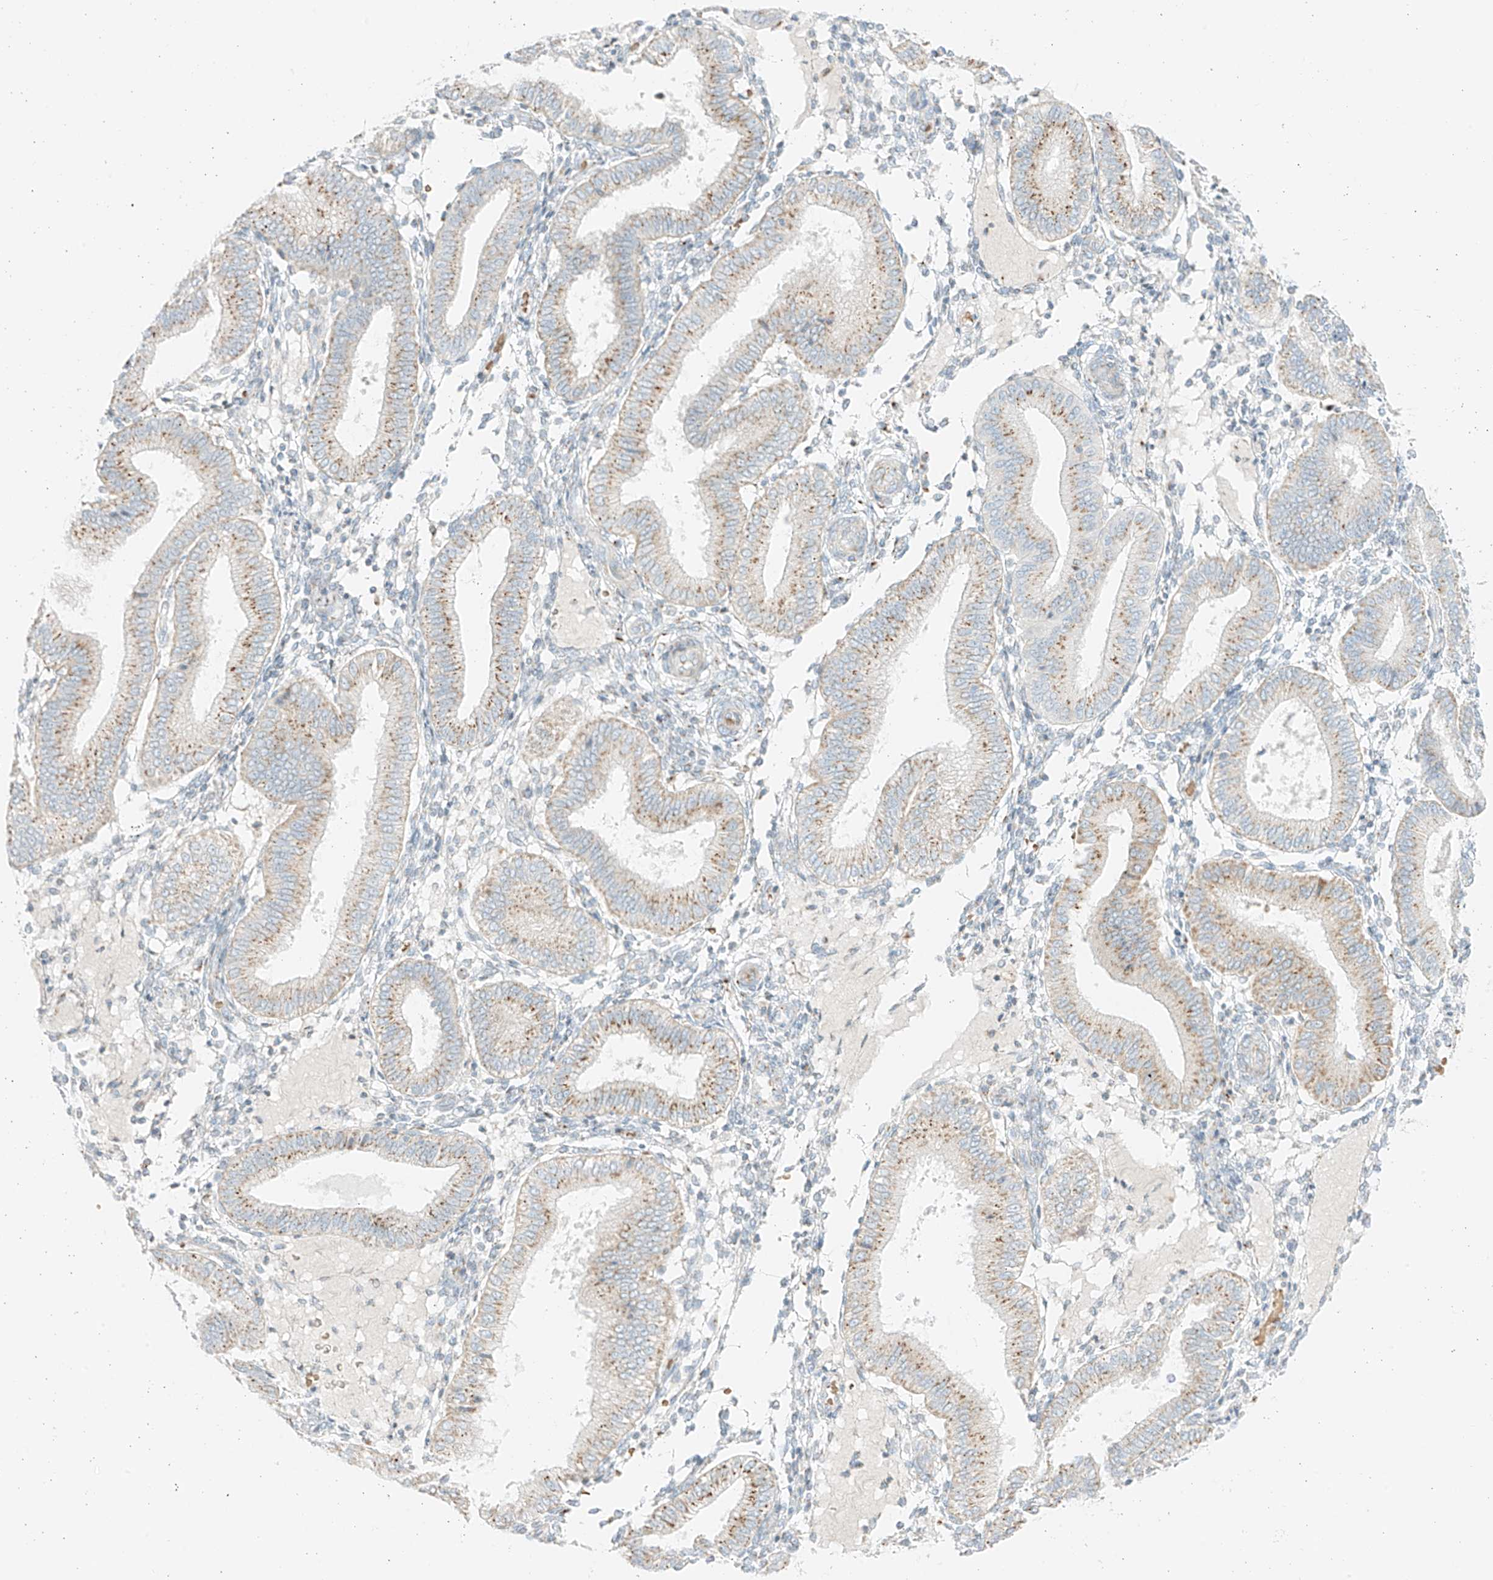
{"staining": {"intensity": "moderate", "quantity": "<25%", "location": "cytoplasmic/membranous"}, "tissue": "endometrium", "cell_type": "Cells in endometrial stroma", "image_type": "normal", "snomed": [{"axis": "morphology", "description": "Normal tissue, NOS"}, {"axis": "topography", "description": "Endometrium"}], "caption": "The micrograph displays immunohistochemical staining of benign endometrium. There is moderate cytoplasmic/membranous positivity is appreciated in approximately <25% of cells in endometrial stroma.", "gene": "TMEM87B", "patient": {"sex": "female", "age": 39}}